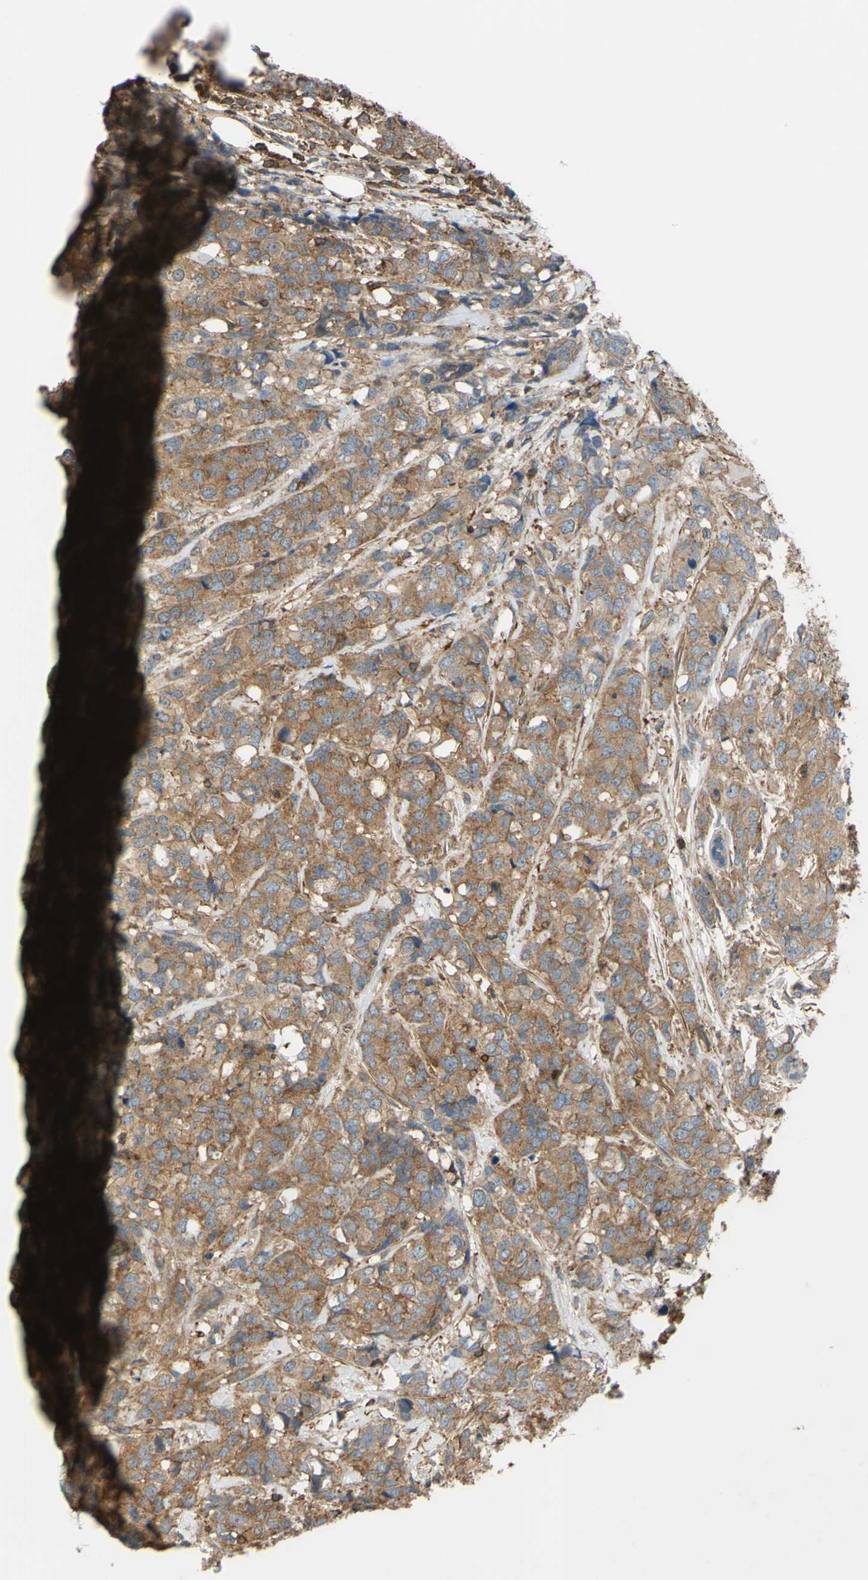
{"staining": {"intensity": "moderate", "quantity": ">75%", "location": "cytoplasmic/membranous"}, "tissue": "breast cancer", "cell_type": "Tumor cells", "image_type": "cancer", "snomed": [{"axis": "morphology", "description": "Lobular carcinoma"}, {"axis": "topography", "description": "Breast"}], "caption": "This image shows immunohistochemistry (IHC) staining of human breast cancer, with medium moderate cytoplasmic/membranous expression in about >75% of tumor cells.", "gene": "ADD3", "patient": {"sex": "female", "age": 59}}